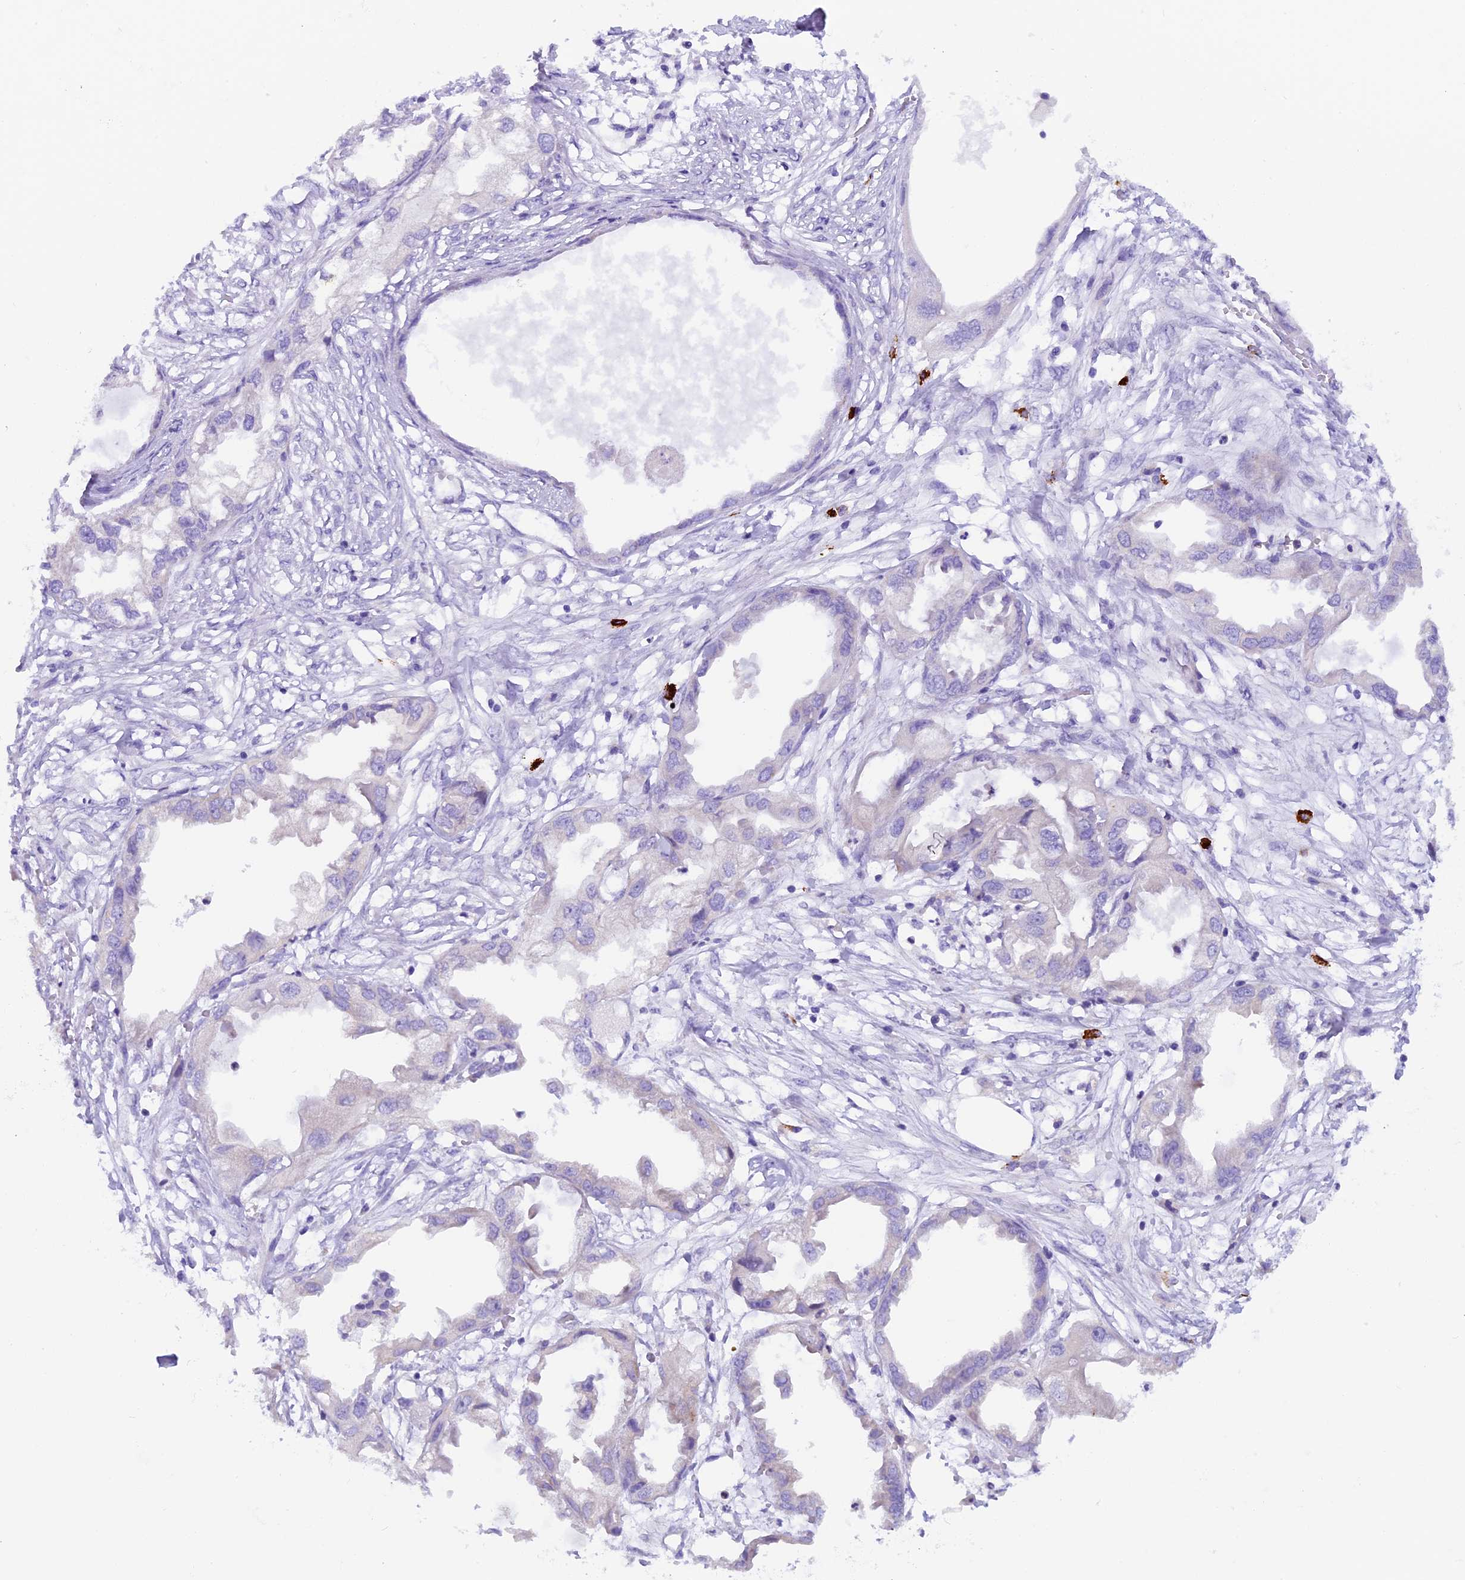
{"staining": {"intensity": "negative", "quantity": "none", "location": "none"}, "tissue": "endometrial cancer", "cell_type": "Tumor cells", "image_type": "cancer", "snomed": [{"axis": "morphology", "description": "Adenocarcinoma, NOS"}, {"axis": "morphology", "description": "Adenocarcinoma, metastatic, NOS"}, {"axis": "topography", "description": "Adipose tissue"}, {"axis": "topography", "description": "Endometrium"}], "caption": "Image shows no protein expression in tumor cells of endometrial cancer tissue.", "gene": "RTTN", "patient": {"sex": "female", "age": 67}}